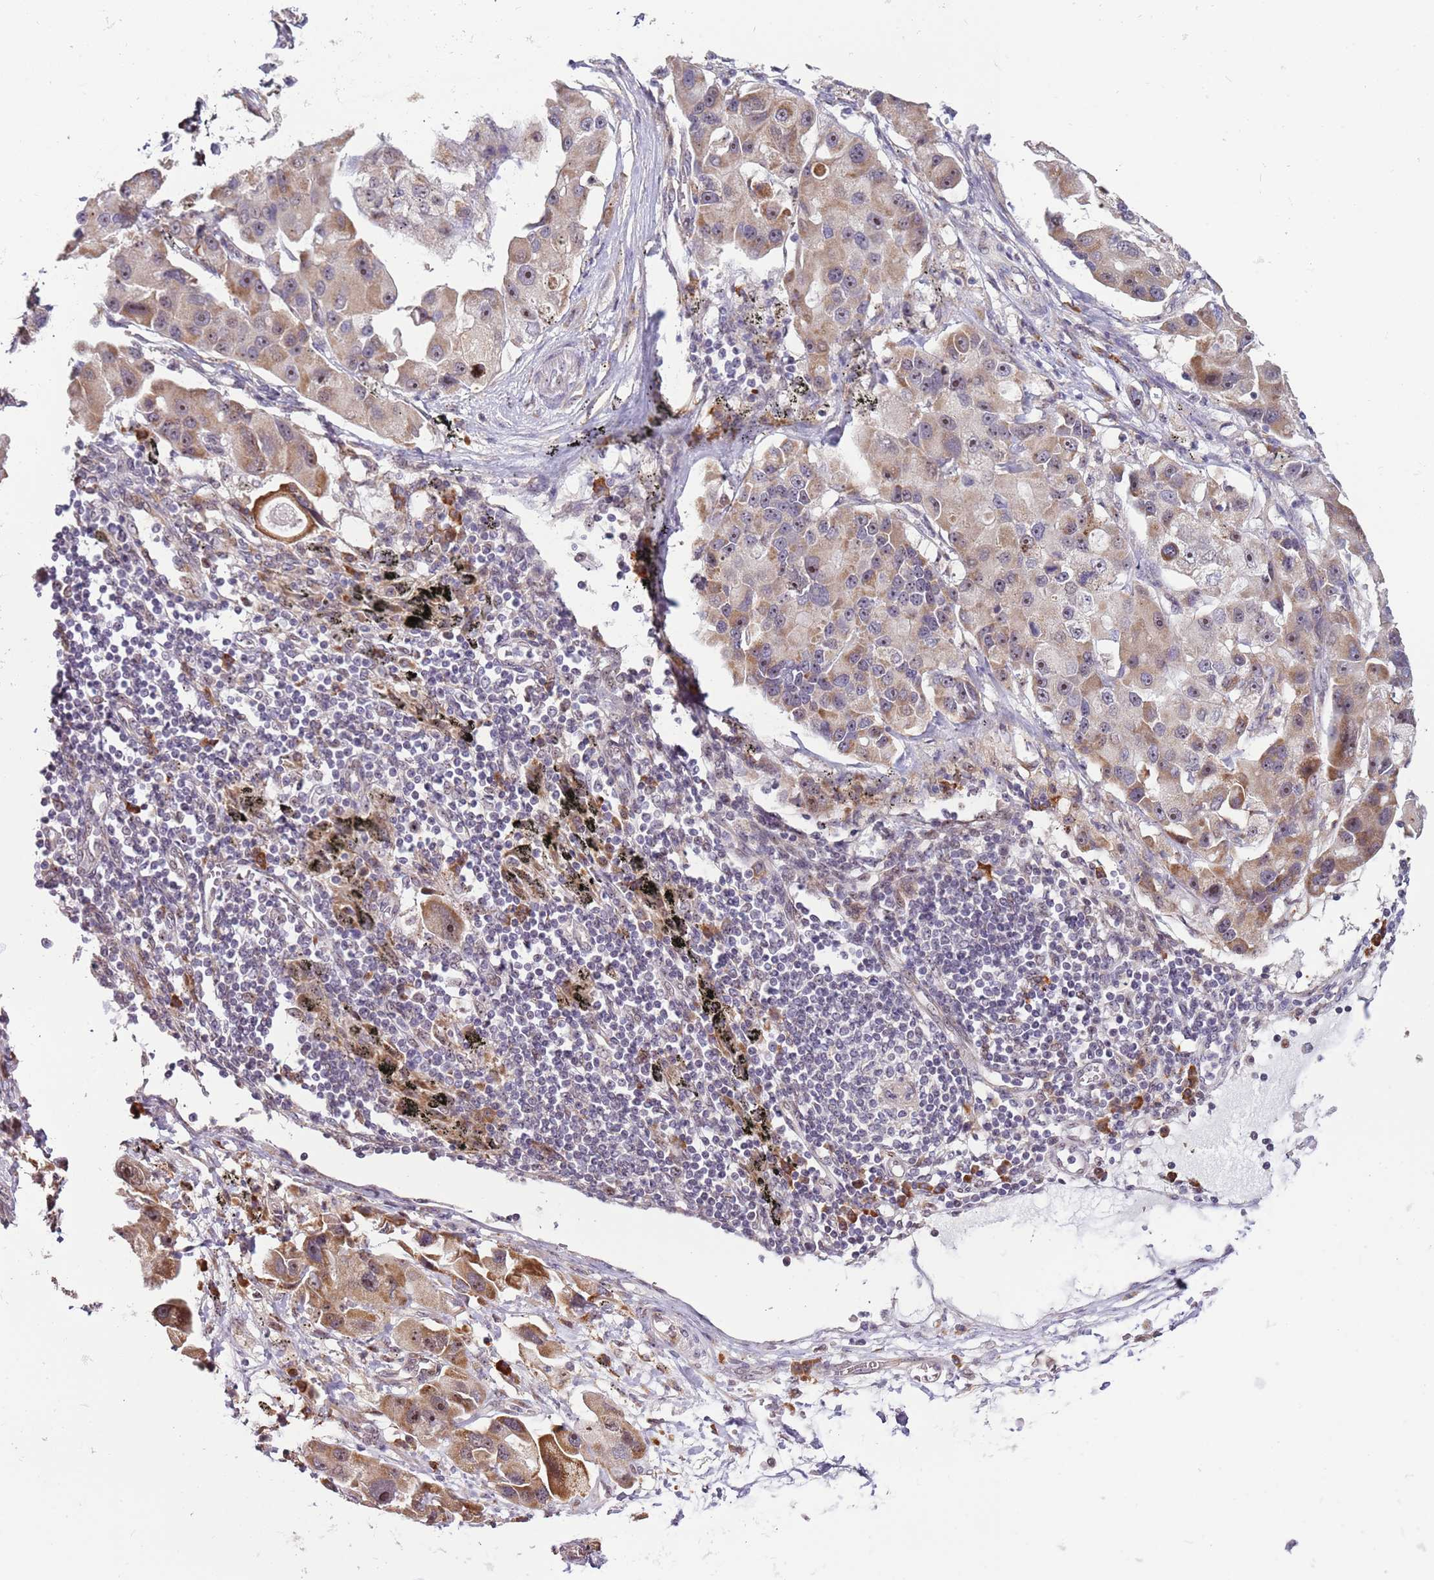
{"staining": {"intensity": "moderate", "quantity": "25%-75%", "location": "cytoplasmic/membranous,nuclear"}, "tissue": "lung cancer", "cell_type": "Tumor cells", "image_type": "cancer", "snomed": [{"axis": "morphology", "description": "Adenocarcinoma, NOS"}, {"axis": "topography", "description": "Lung"}], "caption": "There is medium levels of moderate cytoplasmic/membranous and nuclear staining in tumor cells of lung cancer (adenocarcinoma), as demonstrated by immunohistochemical staining (brown color).", "gene": "UCMA", "patient": {"sex": "female", "age": 54}}